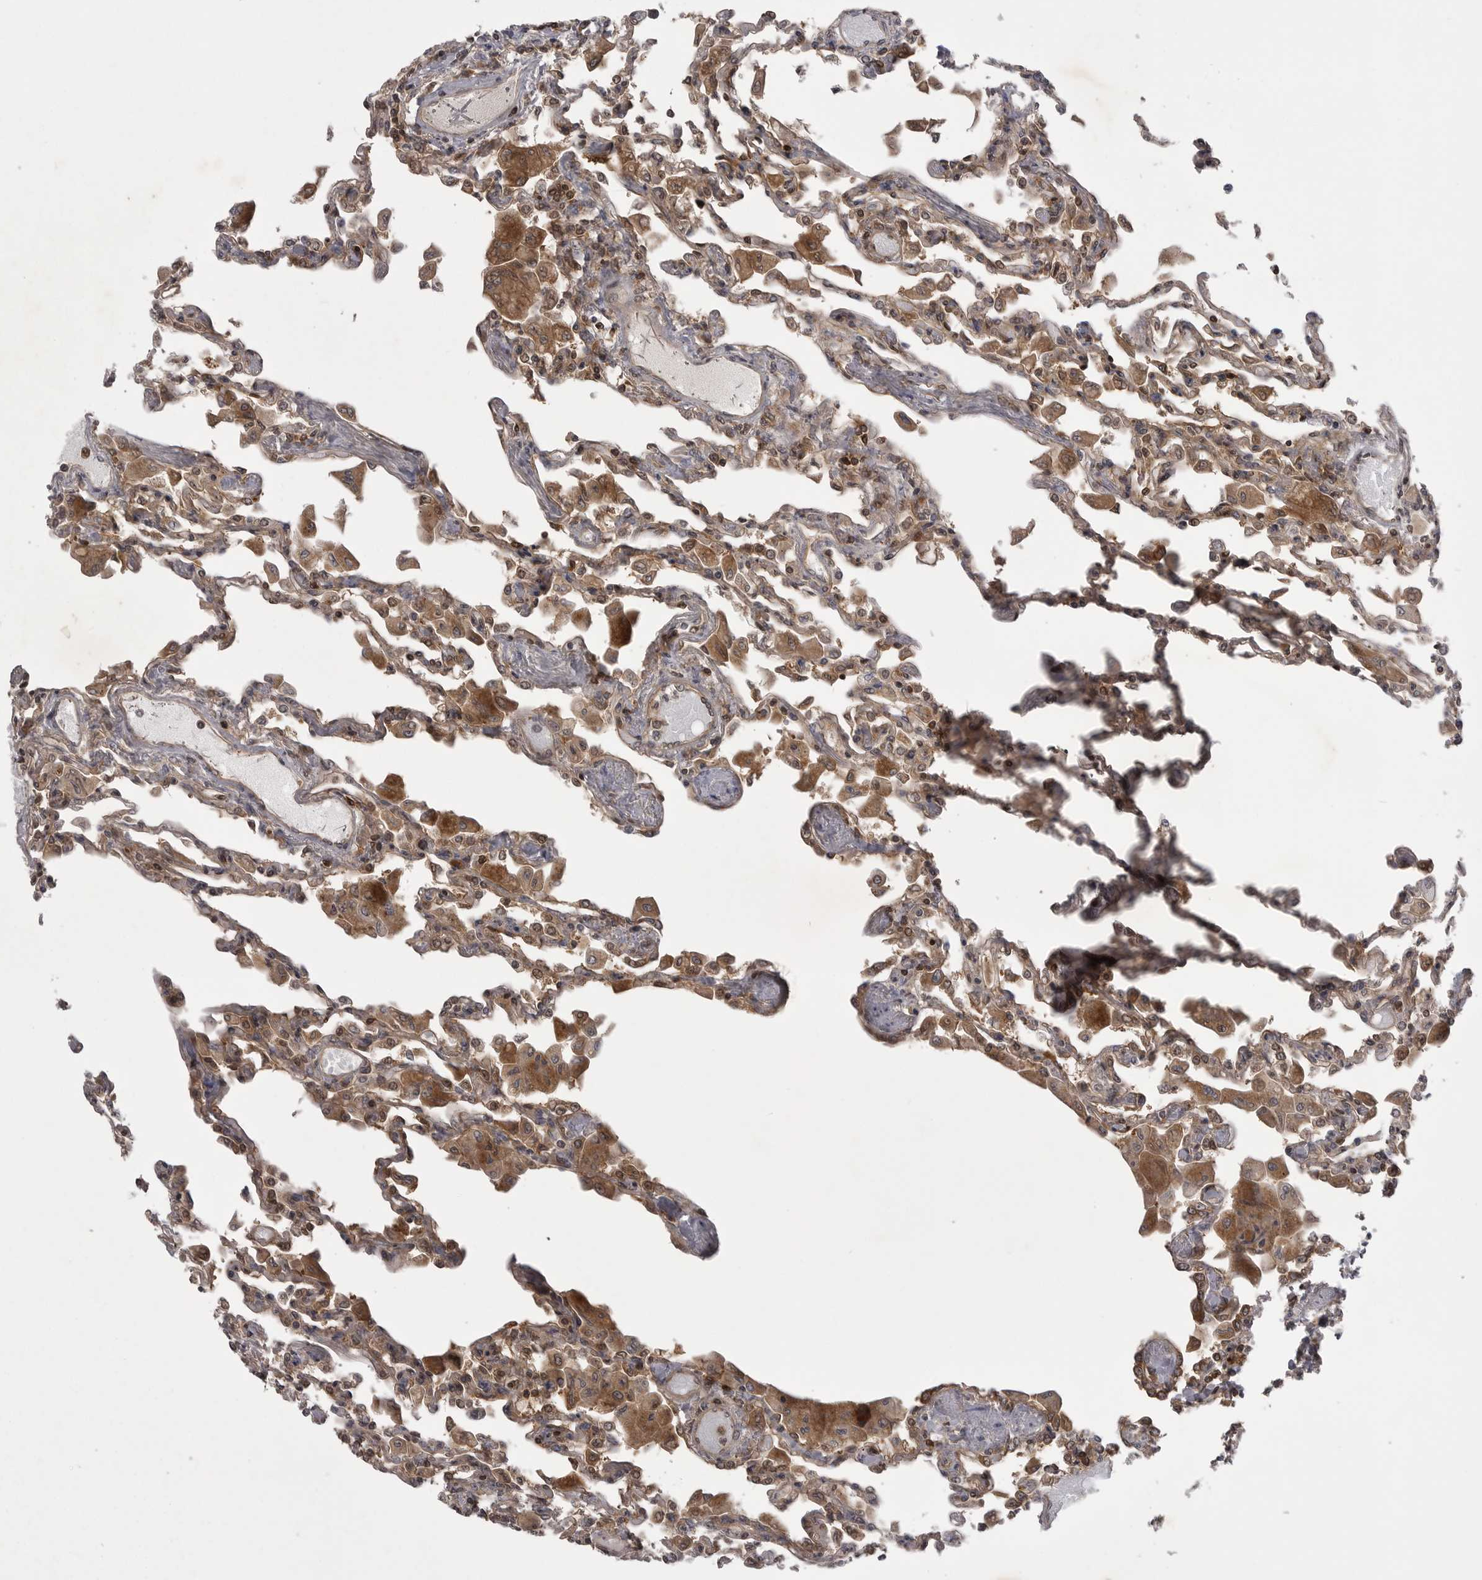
{"staining": {"intensity": "moderate", "quantity": "25%-75%", "location": "cytoplasmic/membranous"}, "tissue": "lung", "cell_type": "Alveolar cells", "image_type": "normal", "snomed": [{"axis": "morphology", "description": "Normal tissue, NOS"}, {"axis": "topography", "description": "Bronchus"}, {"axis": "topography", "description": "Lung"}], "caption": "Benign lung demonstrates moderate cytoplasmic/membranous staining in about 25%-75% of alveolar cells, visualized by immunohistochemistry. The protein of interest is stained brown, and the nuclei are stained in blue (DAB (3,3'-diaminobenzidine) IHC with brightfield microscopy, high magnification).", "gene": "STK24", "patient": {"sex": "female", "age": 49}}